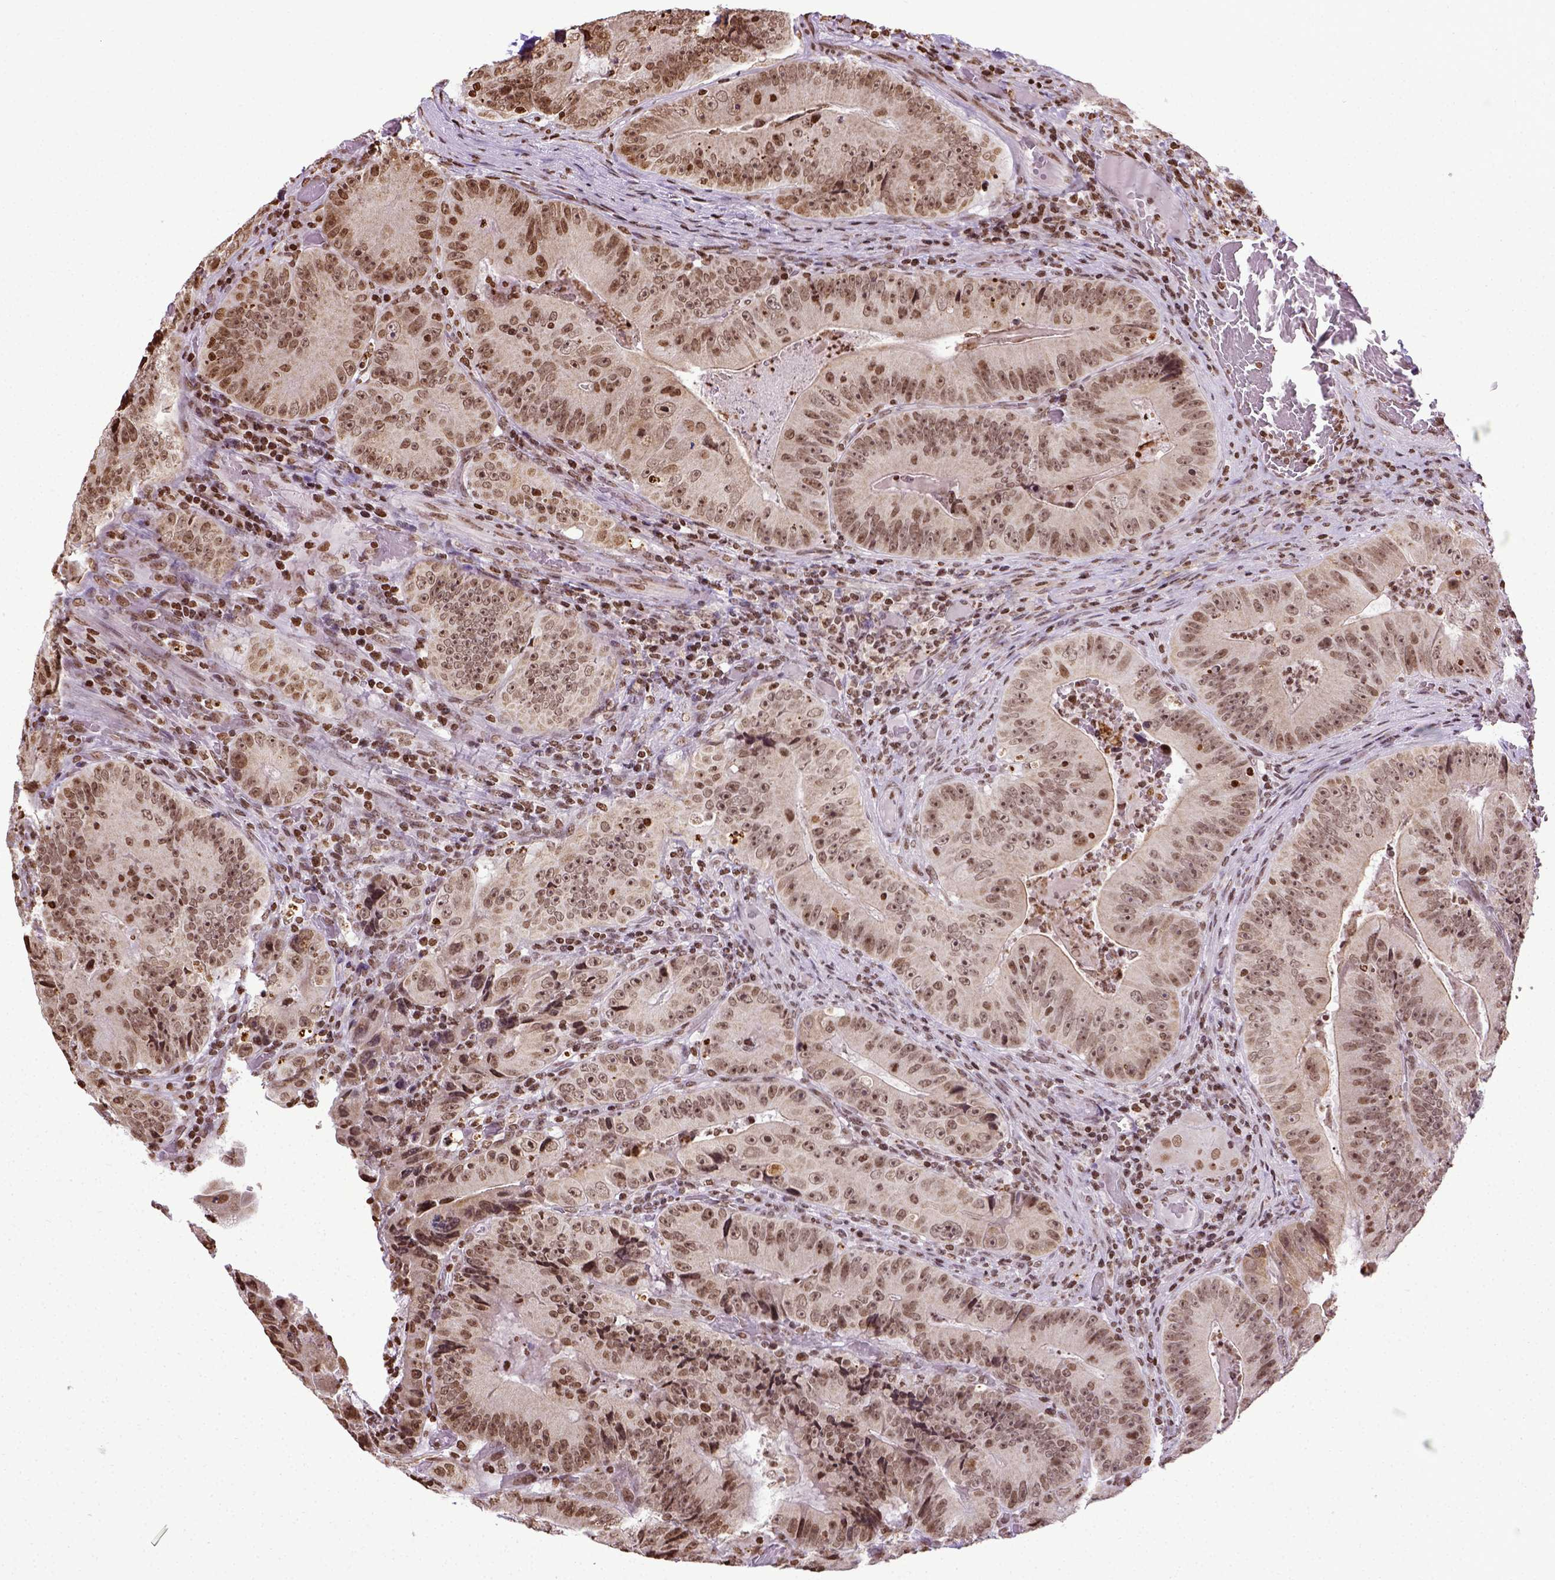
{"staining": {"intensity": "moderate", "quantity": ">75%", "location": "nuclear"}, "tissue": "colorectal cancer", "cell_type": "Tumor cells", "image_type": "cancer", "snomed": [{"axis": "morphology", "description": "Adenocarcinoma, NOS"}, {"axis": "topography", "description": "Colon"}], "caption": "IHC photomicrograph of neoplastic tissue: human adenocarcinoma (colorectal) stained using IHC reveals medium levels of moderate protein expression localized specifically in the nuclear of tumor cells, appearing as a nuclear brown color.", "gene": "ZNF75D", "patient": {"sex": "female", "age": 86}}